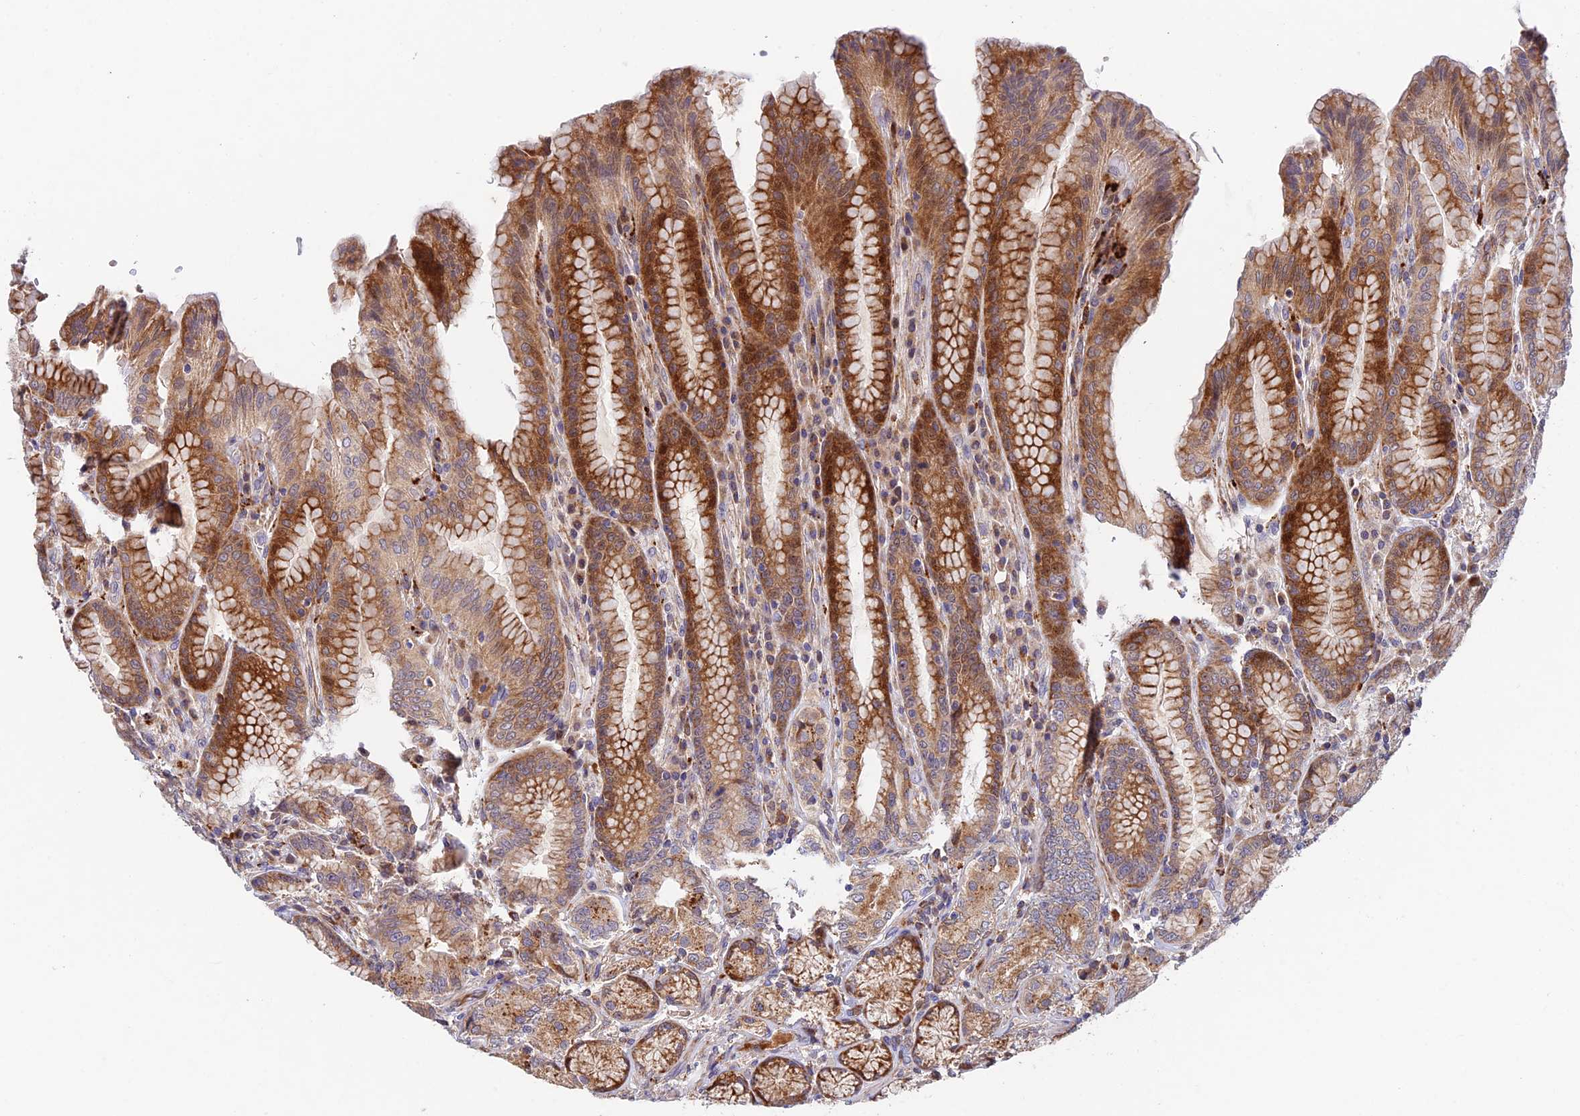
{"staining": {"intensity": "strong", "quantity": ">75%", "location": "cytoplasmic/membranous"}, "tissue": "stomach", "cell_type": "Glandular cells", "image_type": "normal", "snomed": [{"axis": "morphology", "description": "Normal tissue, NOS"}, {"axis": "topography", "description": "Stomach, upper"}, {"axis": "topography", "description": "Stomach, lower"}], "caption": "Brown immunohistochemical staining in normal stomach reveals strong cytoplasmic/membranous positivity in about >75% of glandular cells.", "gene": "FUOM", "patient": {"sex": "female", "age": 76}}